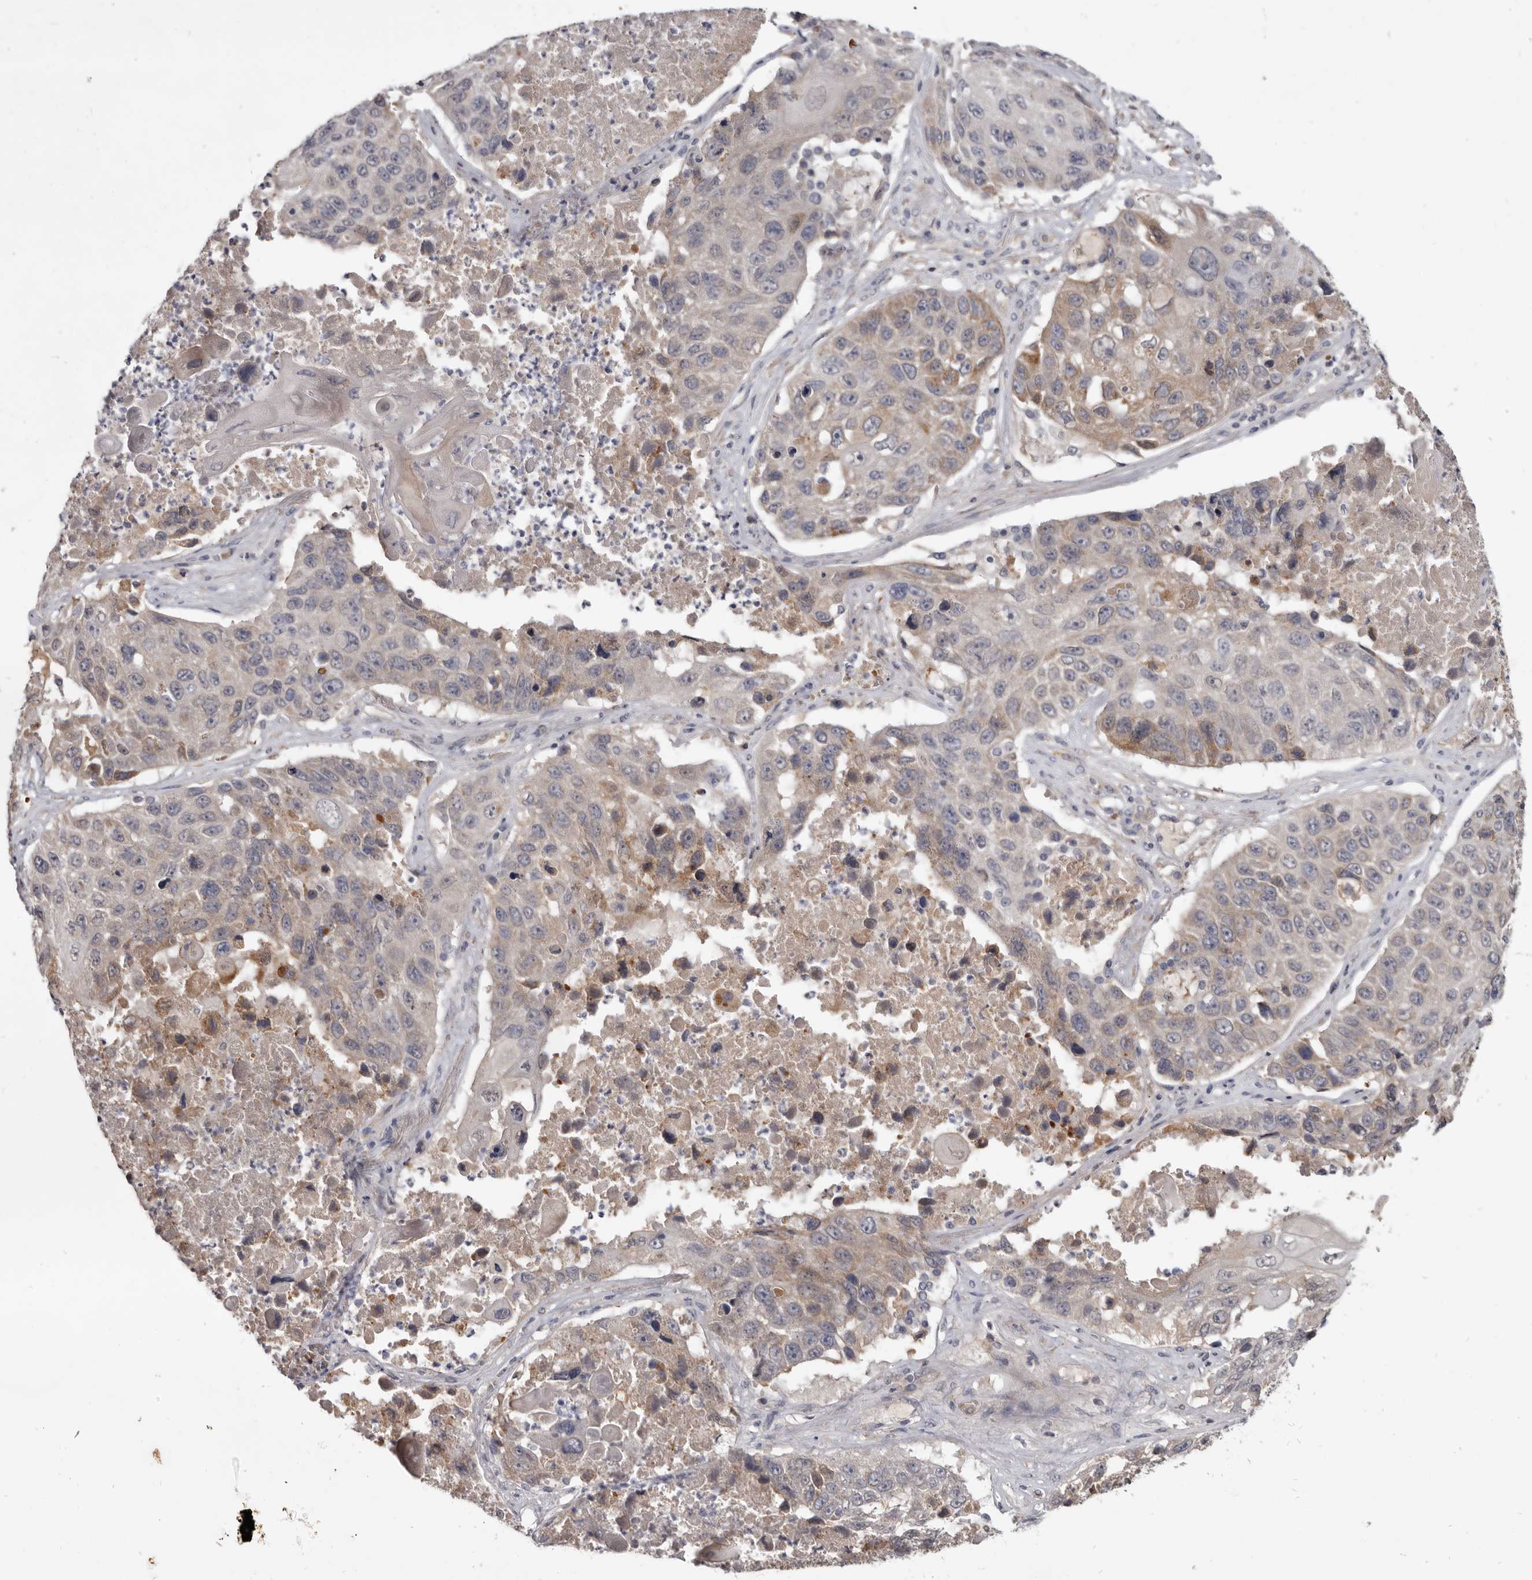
{"staining": {"intensity": "weak", "quantity": "<25%", "location": "cytoplasmic/membranous"}, "tissue": "lung cancer", "cell_type": "Tumor cells", "image_type": "cancer", "snomed": [{"axis": "morphology", "description": "Squamous cell carcinoma, NOS"}, {"axis": "topography", "description": "Lung"}], "caption": "Immunohistochemical staining of human lung cancer (squamous cell carcinoma) displays no significant positivity in tumor cells.", "gene": "NENF", "patient": {"sex": "male", "age": 61}}